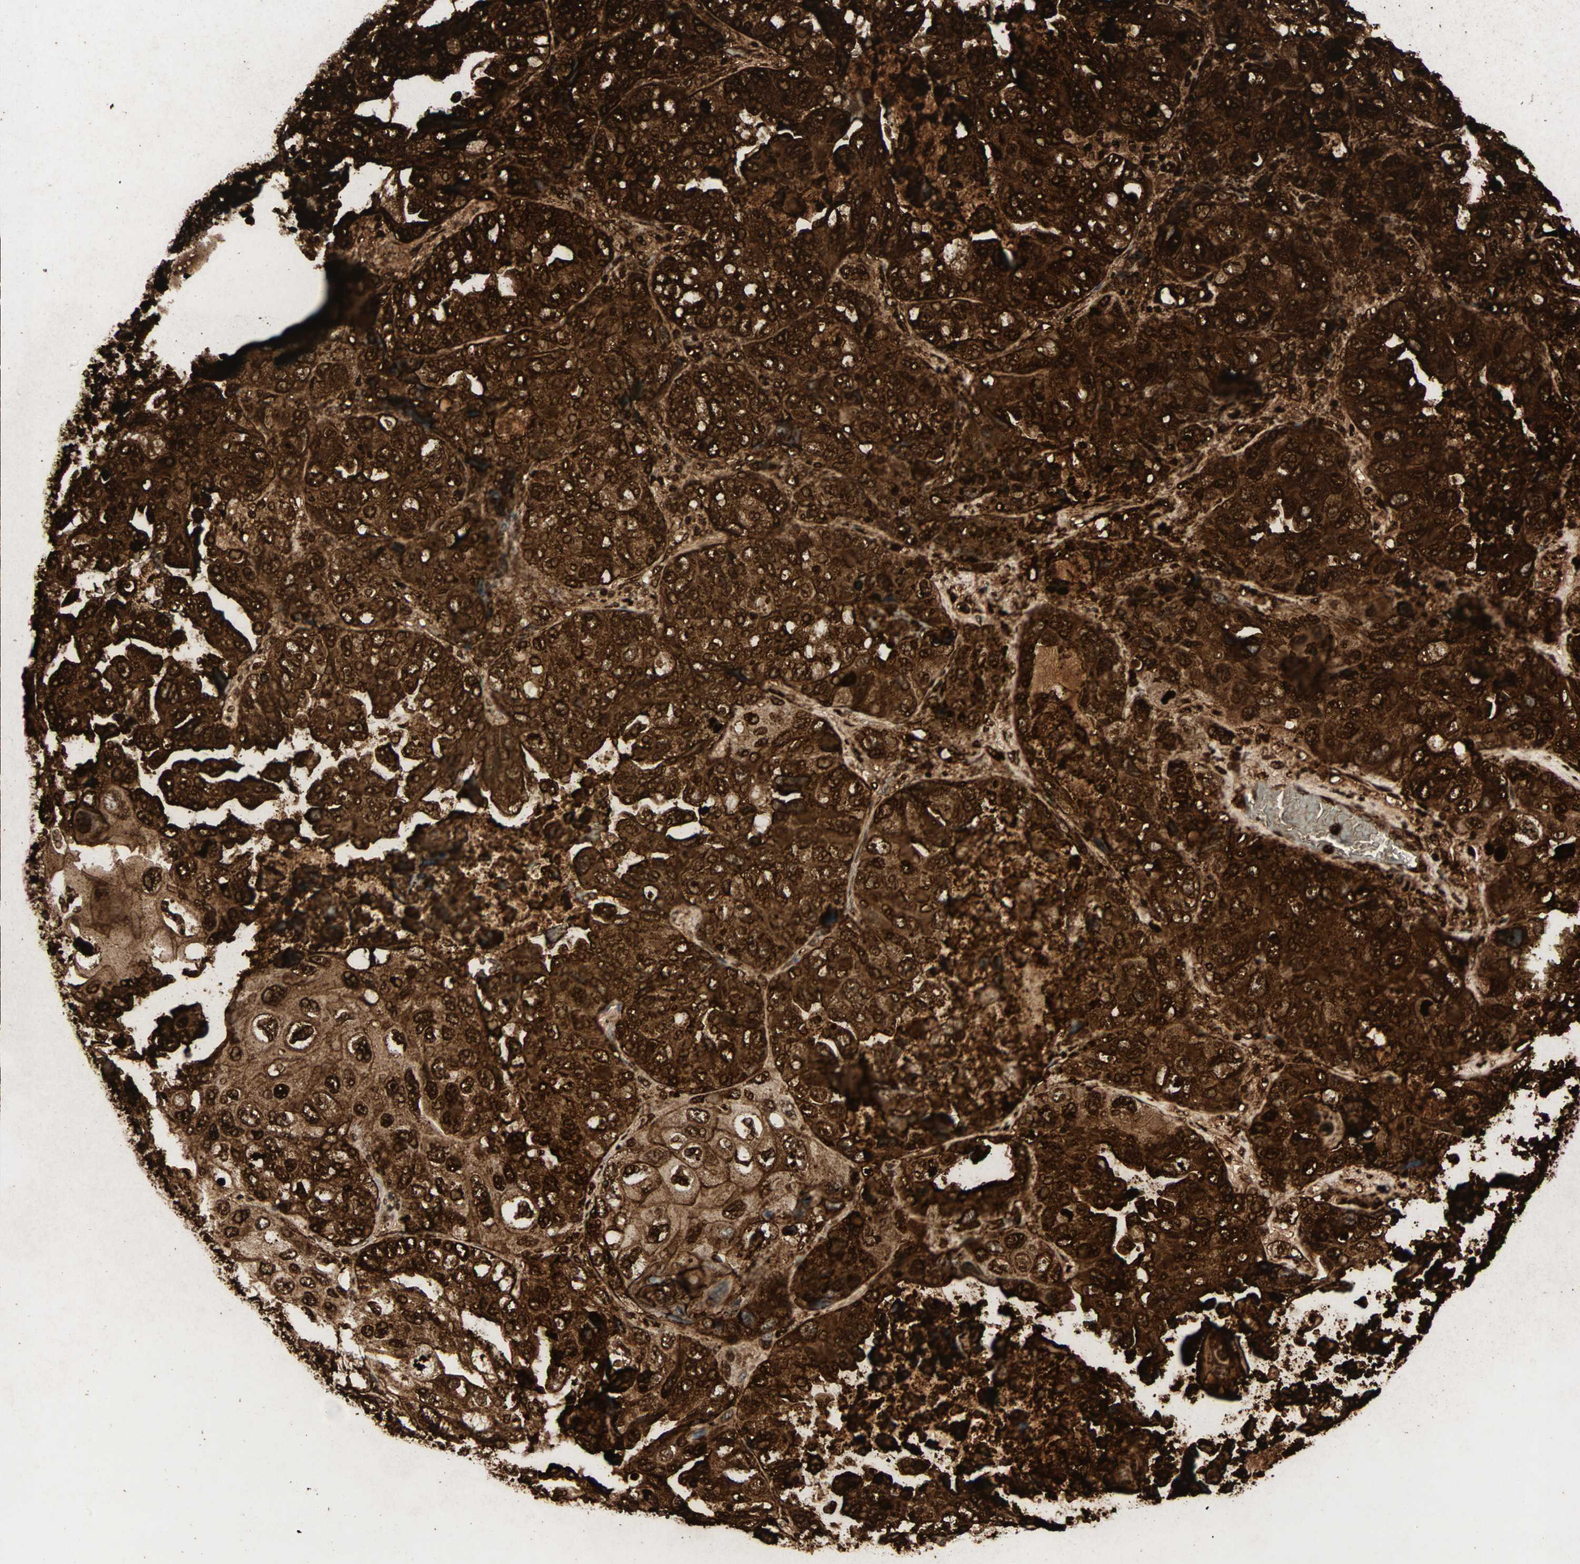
{"staining": {"intensity": "strong", "quantity": ">75%", "location": "cytoplasmic/membranous,nuclear"}, "tissue": "lung cancer", "cell_type": "Tumor cells", "image_type": "cancer", "snomed": [{"axis": "morphology", "description": "Squamous cell carcinoma, NOS"}, {"axis": "topography", "description": "Lung"}], "caption": "A high amount of strong cytoplasmic/membranous and nuclear expression is identified in about >75% of tumor cells in lung squamous cell carcinoma tissue.", "gene": "CEACAM6", "patient": {"sex": "female", "age": 73}}